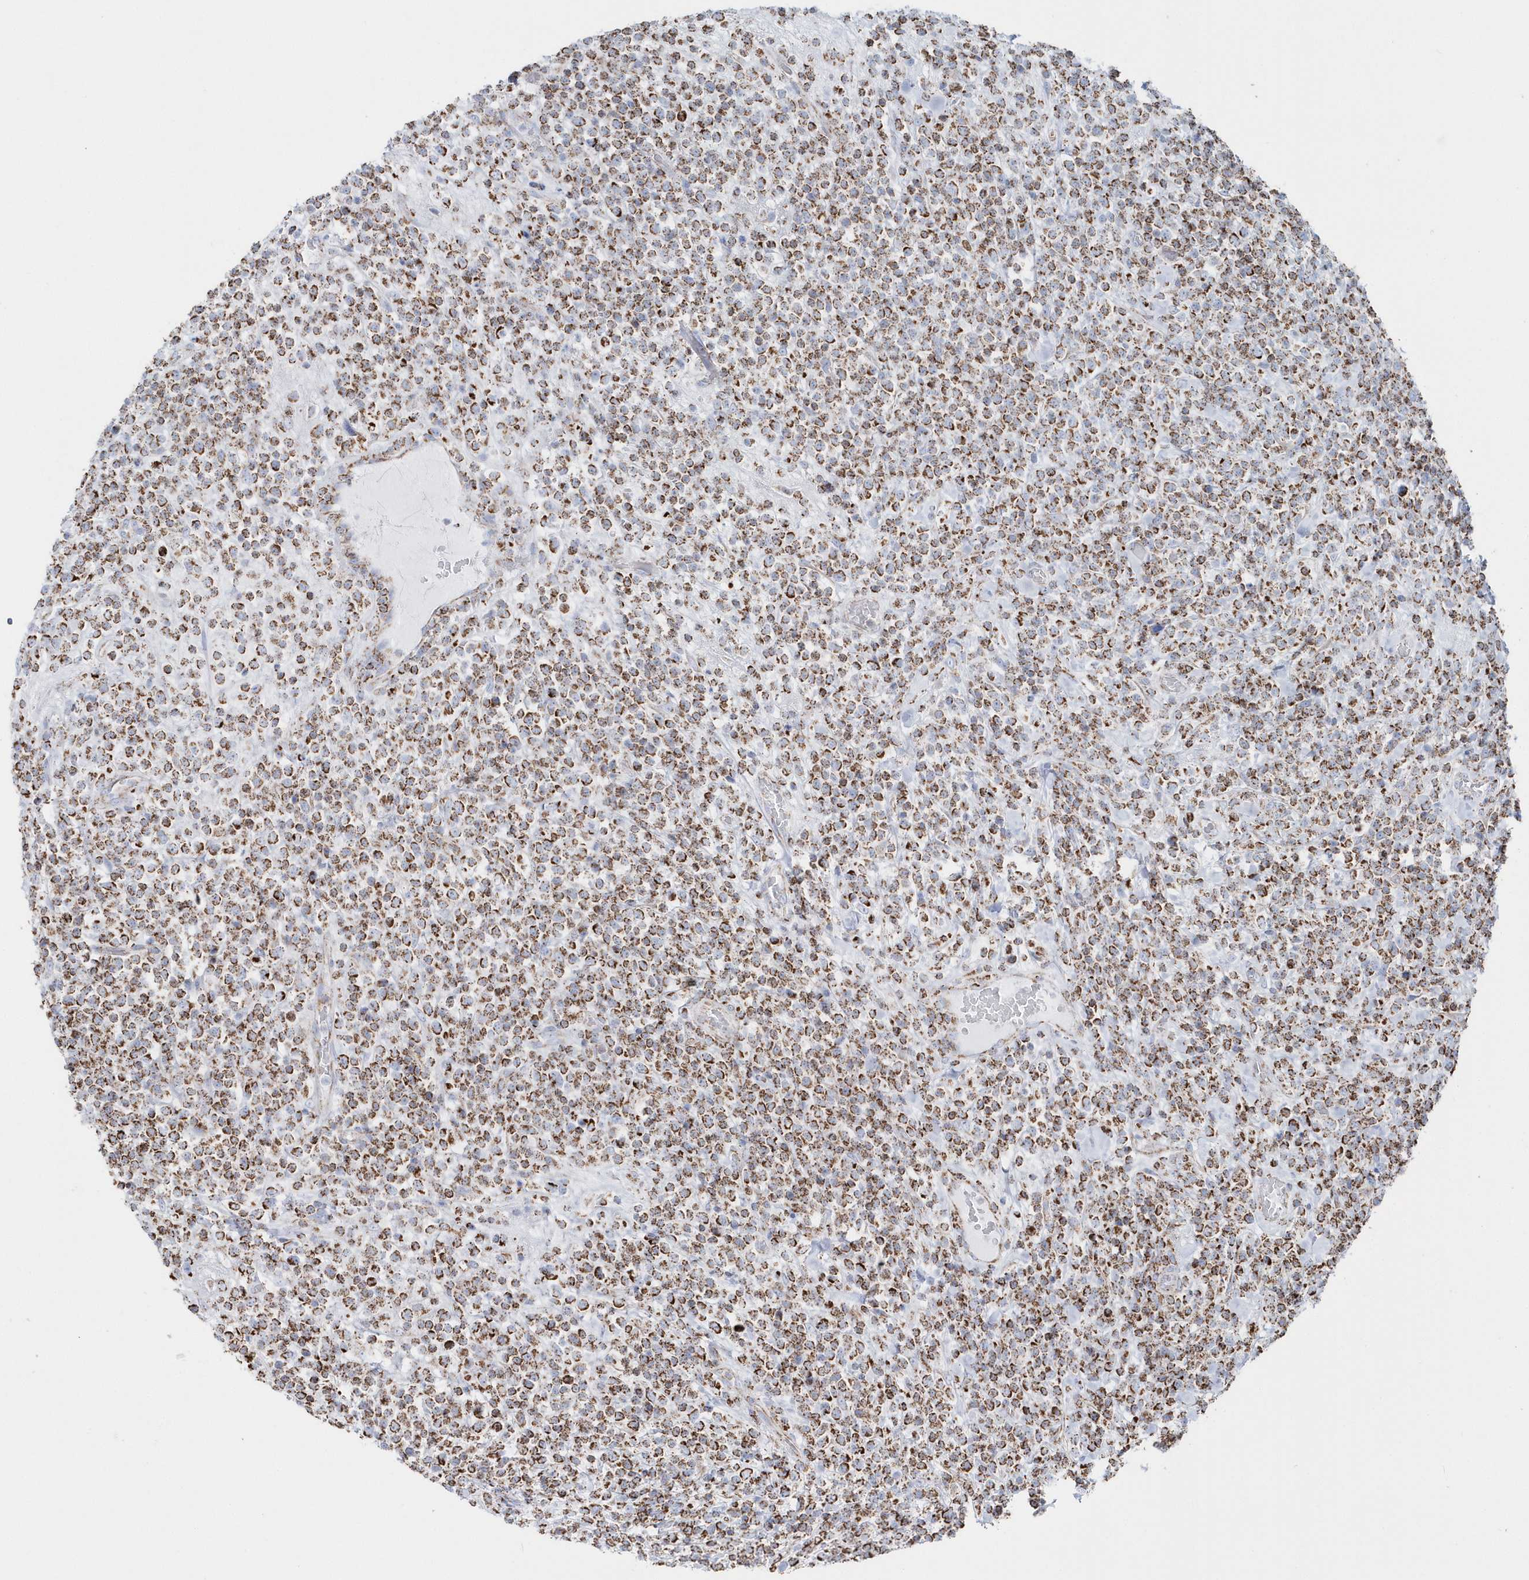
{"staining": {"intensity": "moderate", "quantity": ">75%", "location": "cytoplasmic/membranous"}, "tissue": "lymphoma", "cell_type": "Tumor cells", "image_type": "cancer", "snomed": [{"axis": "morphology", "description": "Malignant lymphoma, non-Hodgkin's type, High grade"}, {"axis": "topography", "description": "Colon"}], "caption": "Immunohistochemical staining of malignant lymphoma, non-Hodgkin's type (high-grade) shows medium levels of moderate cytoplasmic/membranous protein positivity in approximately >75% of tumor cells.", "gene": "TMCO6", "patient": {"sex": "female", "age": 53}}